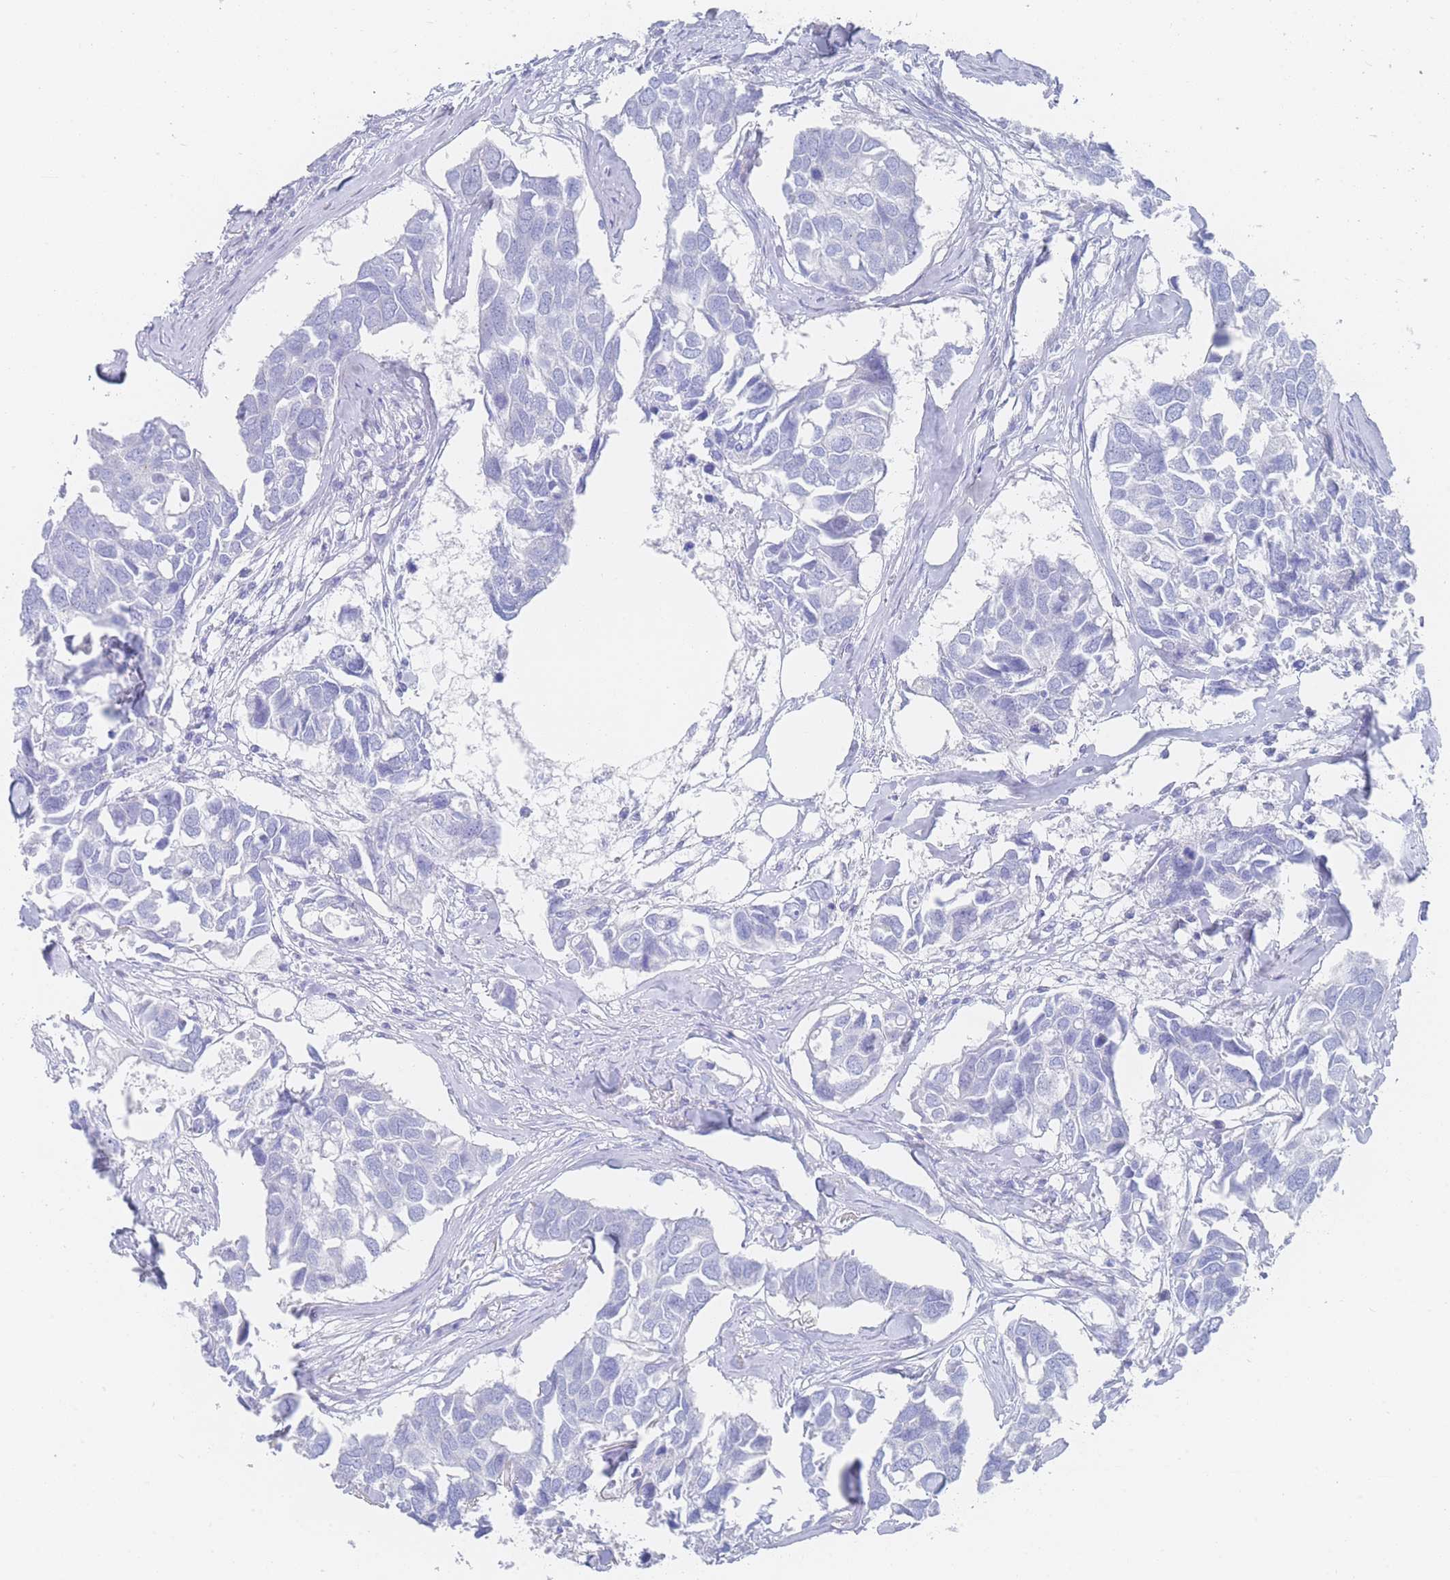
{"staining": {"intensity": "negative", "quantity": "none", "location": "none"}, "tissue": "breast cancer", "cell_type": "Tumor cells", "image_type": "cancer", "snomed": [{"axis": "morphology", "description": "Duct carcinoma"}, {"axis": "topography", "description": "Breast"}], "caption": "An image of breast cancer stained for a protein exhibits no brown staining in tumor cells.", "gene": "LRRC37A", "patient": {"sex": "female", "age": 83}}